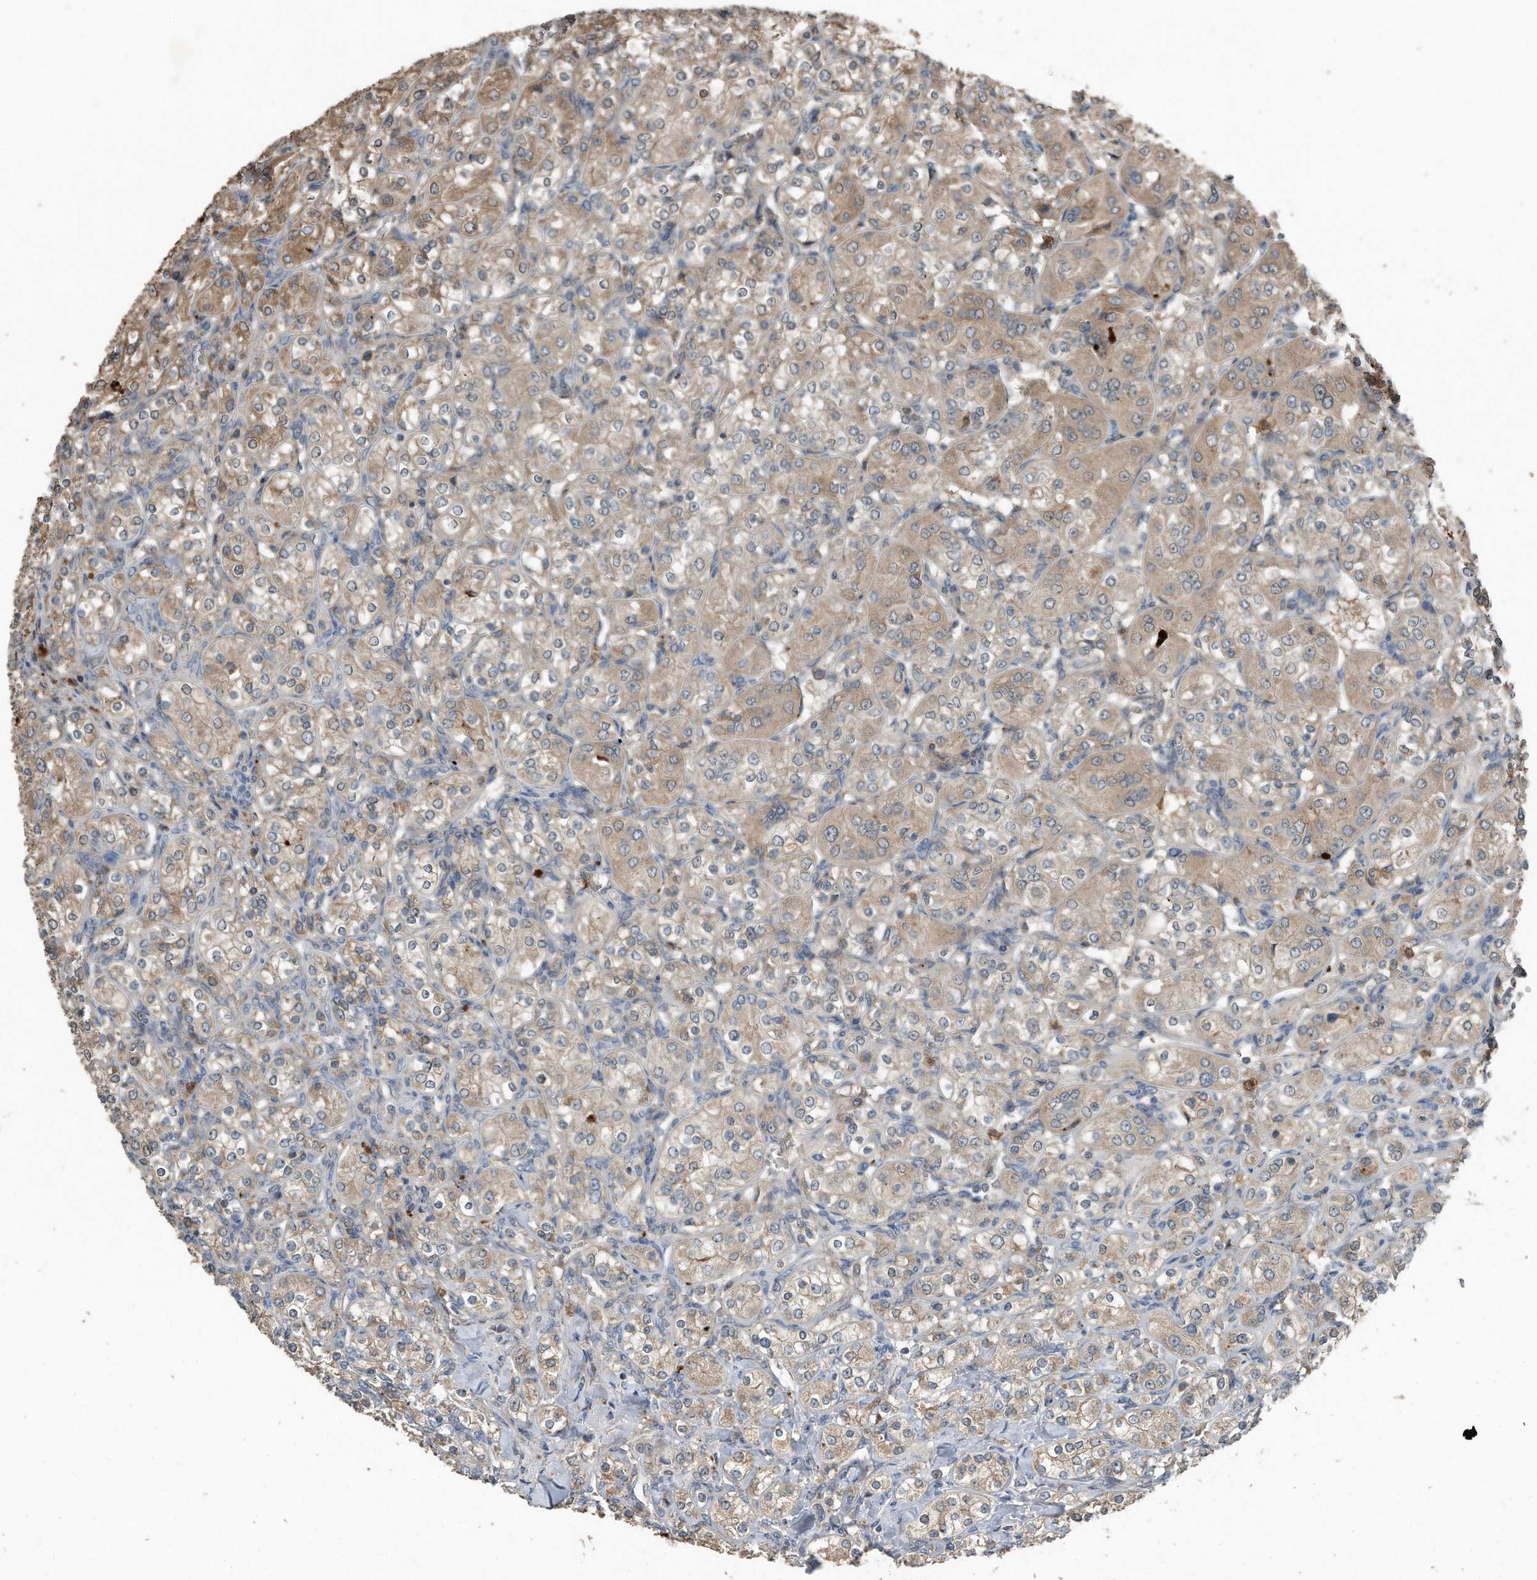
{"staining": {"intensity": "weak", "quantity": ">75%", "location": "cytoplasmic/membranous"}, "tissue": "renal cancer", "cell_type": "Tumor cells", "image_type": "cancer", "snomed": [{"axis": "morphology", "description": "Adenocarcinoma, NOS"}, {"axis": "topography", "description": "Kidney"}], "caption": "Adenocarcinoma (renal) was stained to show a protein in brown. There is low levels of weak cytoplasmic/membranous expression in approximately >75% of tumor cells.", "gene": "C9", "patient": {"sex": "male", "age": 77}}